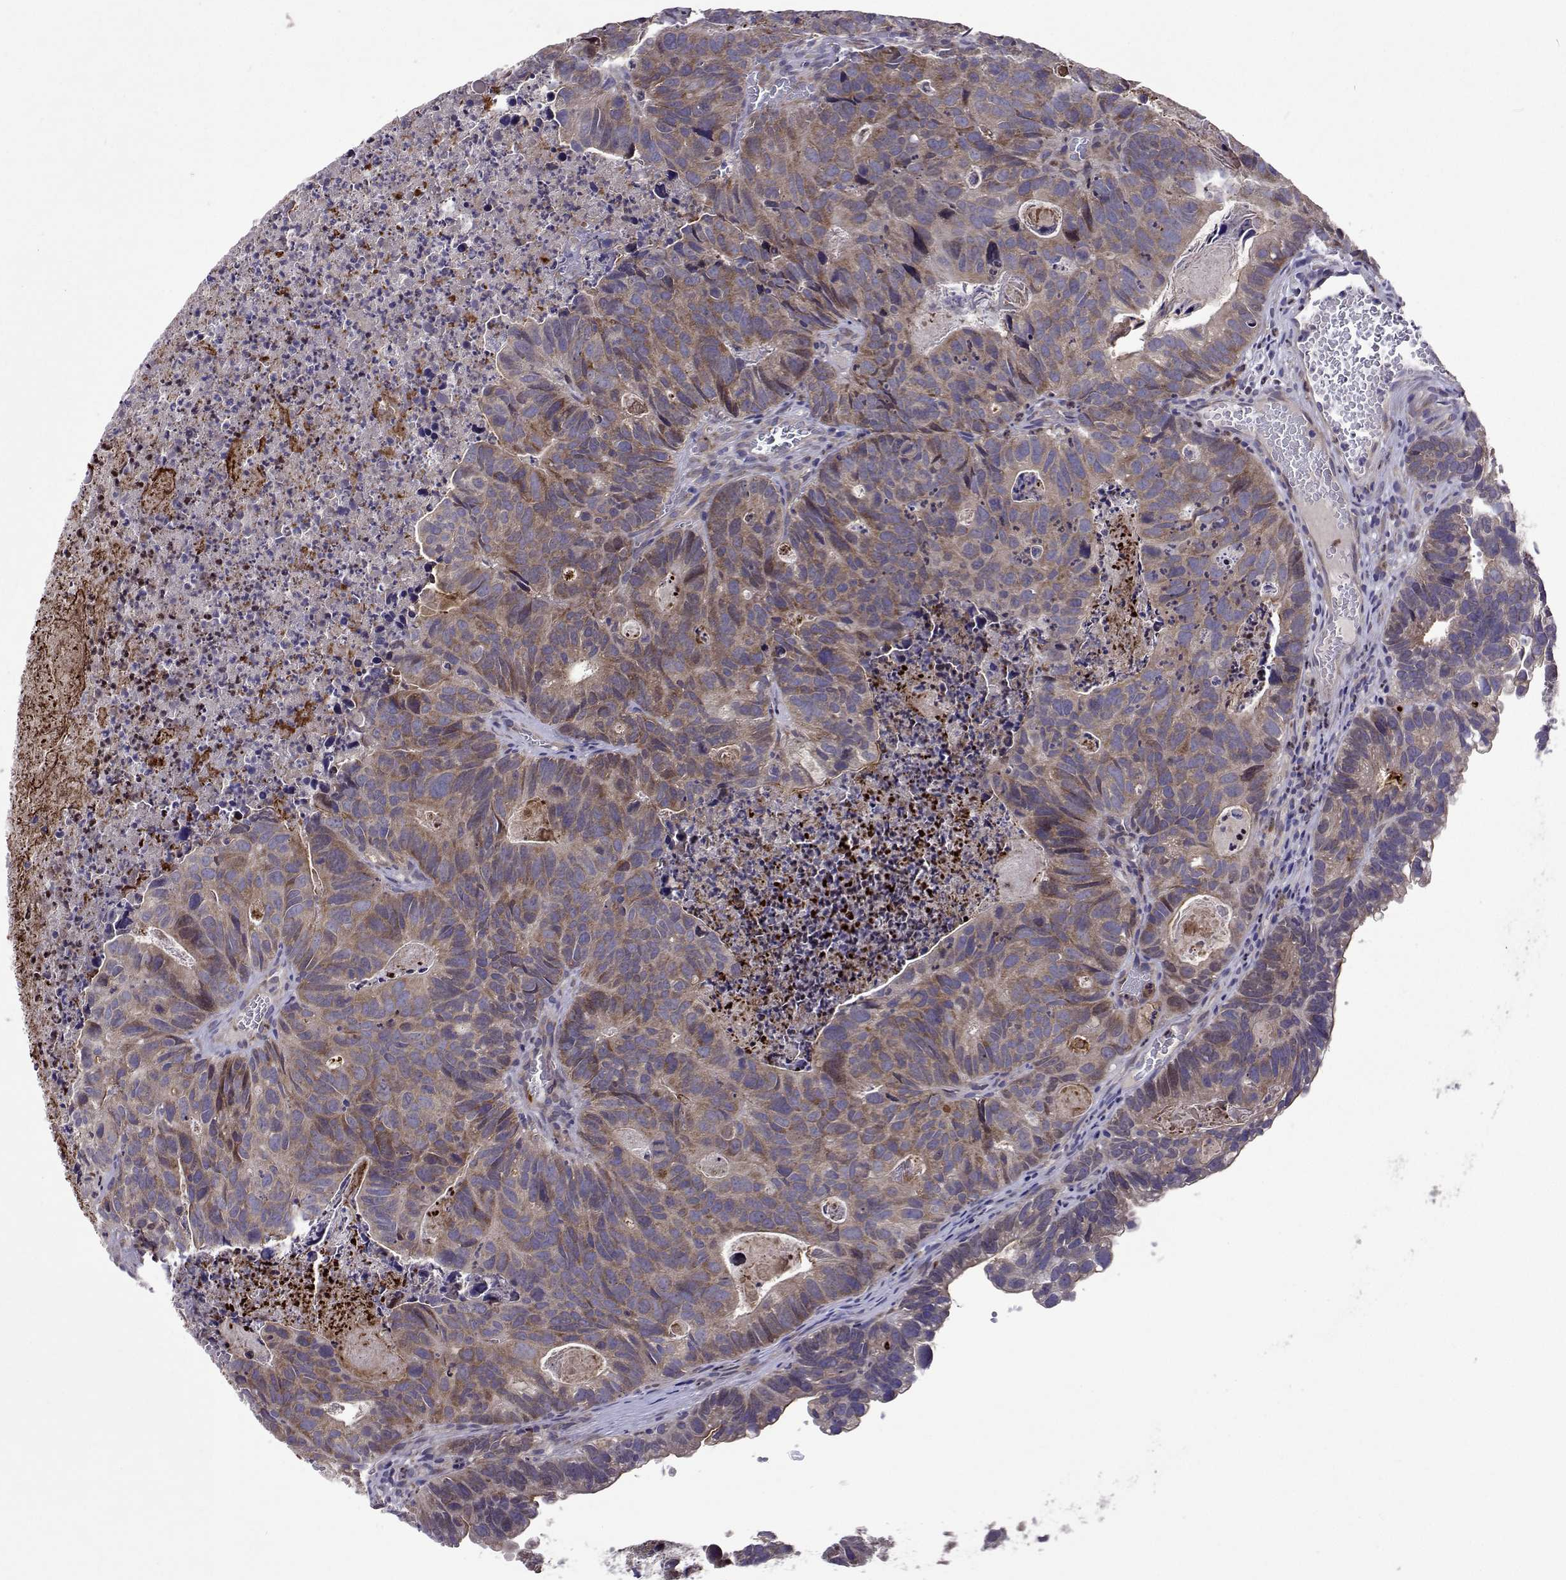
{"staining": {"intensity": "weak", "quantity": "25%-75%", "location": "cytoplasmic/membranous"}, "tissue": "head and neck cancer", "cell_type": "Tumor cells", "image_type": "cancer", "snomed": [{"axis": "morphology", "description": "Adenocarcinoma, NOS"}, {"axis": "topography", "description": "Head-Neck"}], "caption": "A brown stain shows weak cytoplasmic/membranous positivity of a protein in head and neck cancer (adenocarcinoma) tumor cells.", "gene": "TARBP2", "patient": {"sex": "male", "age": 62}}